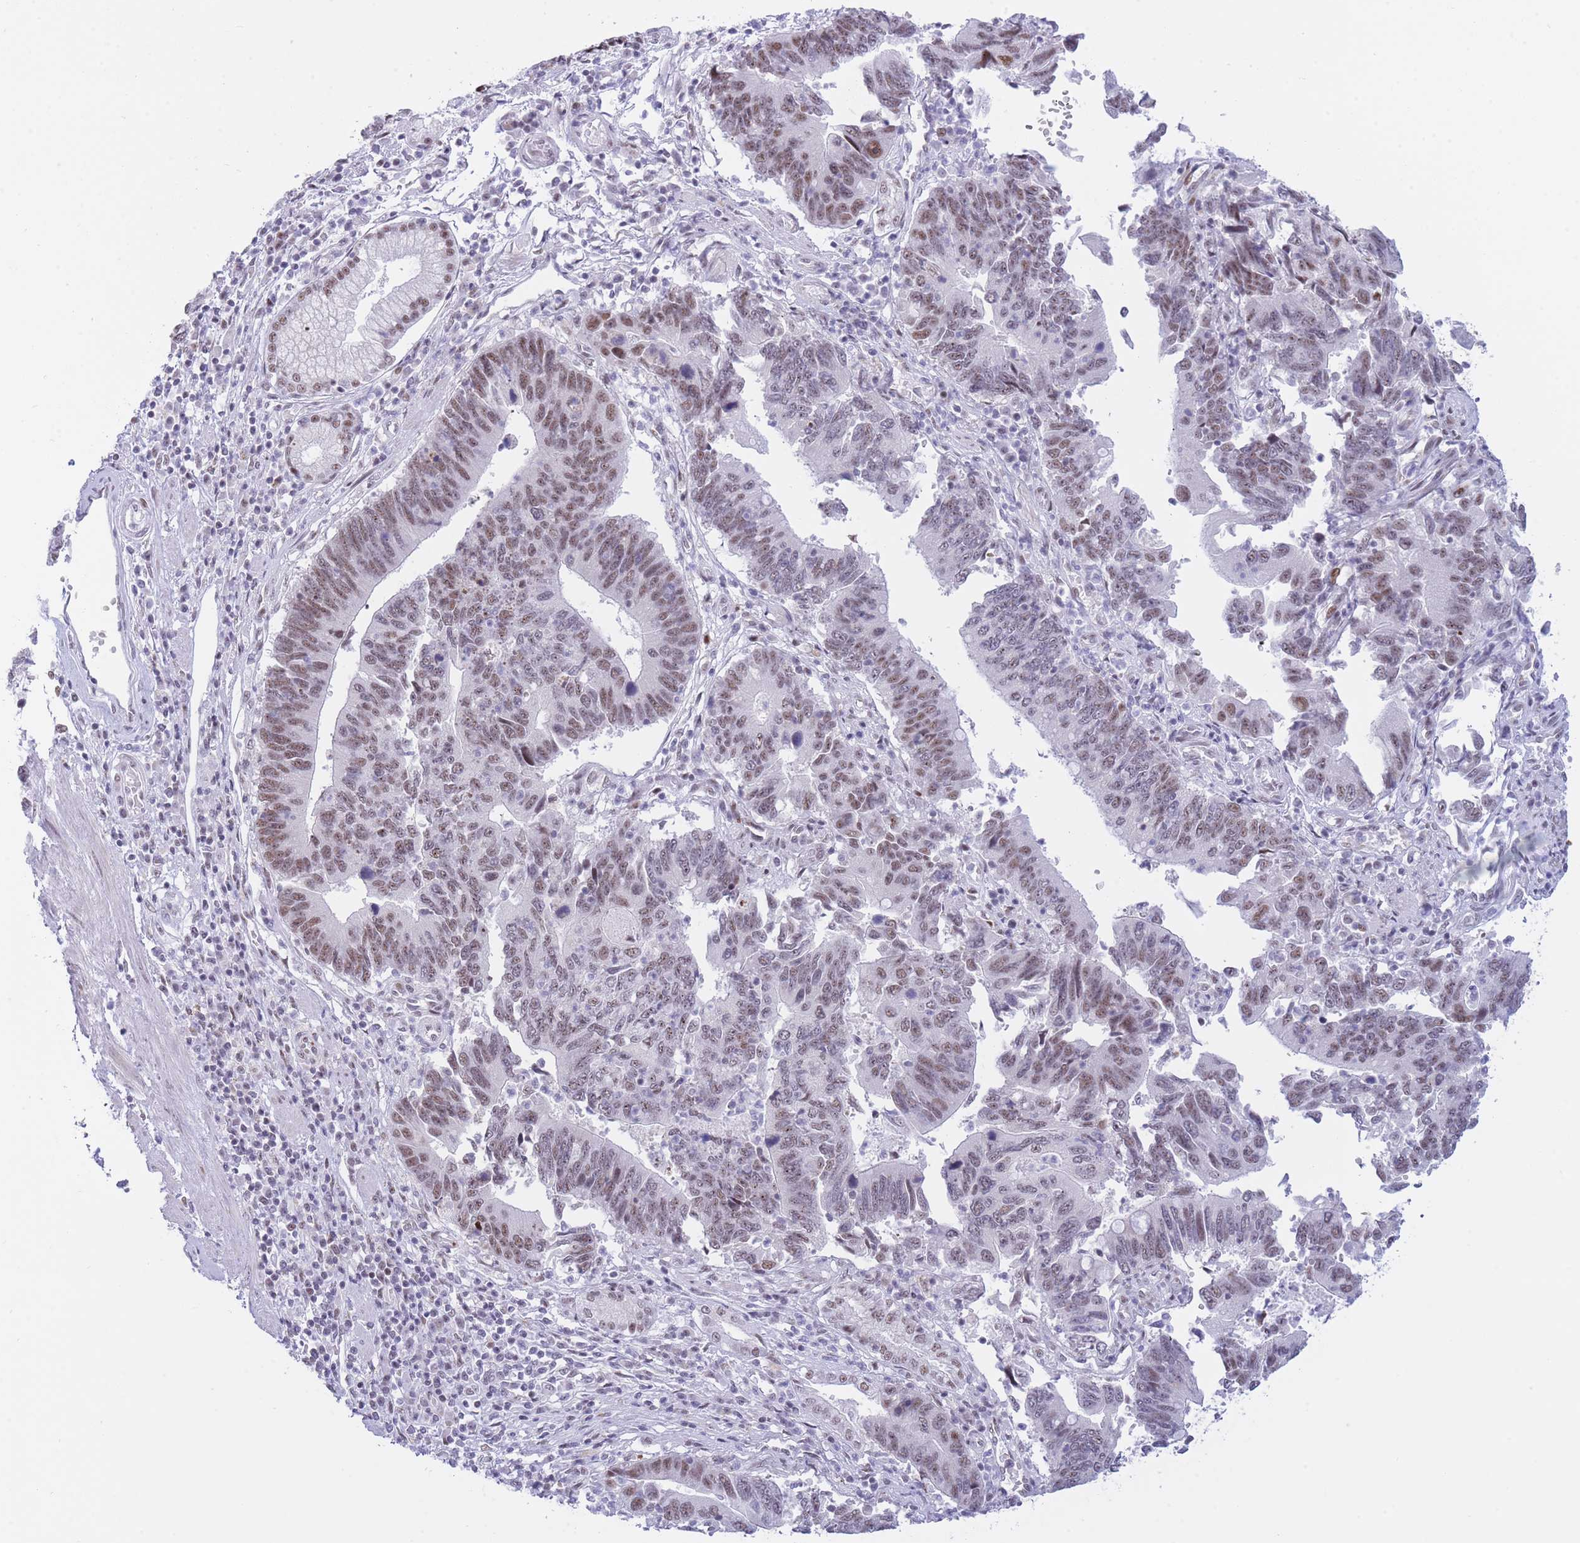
{"staining": {"intensity": "moderate", "quantity": "25%-75%", "location": "nuclear"}, "tissue": "stomach cancer", "cell_type": "Tumor cells", "image_type": "cancer", "snomed": [{"axis": "morphology", "description": "Adenocarcinoma, NOS"}, {"axis": "topography", "description": "Stomach"}], "caption": "Immunohistochemistry histopathology image of neoplastic tissue: stomach adenocarcinoma stained using IHC reveals medium levels of moderate protein expression localized specifically in the nuclear of tumor cells, appearing as a nuclear brown color.", "gene": "INO80C", "patient": {"sex": "male", "age": 59}}